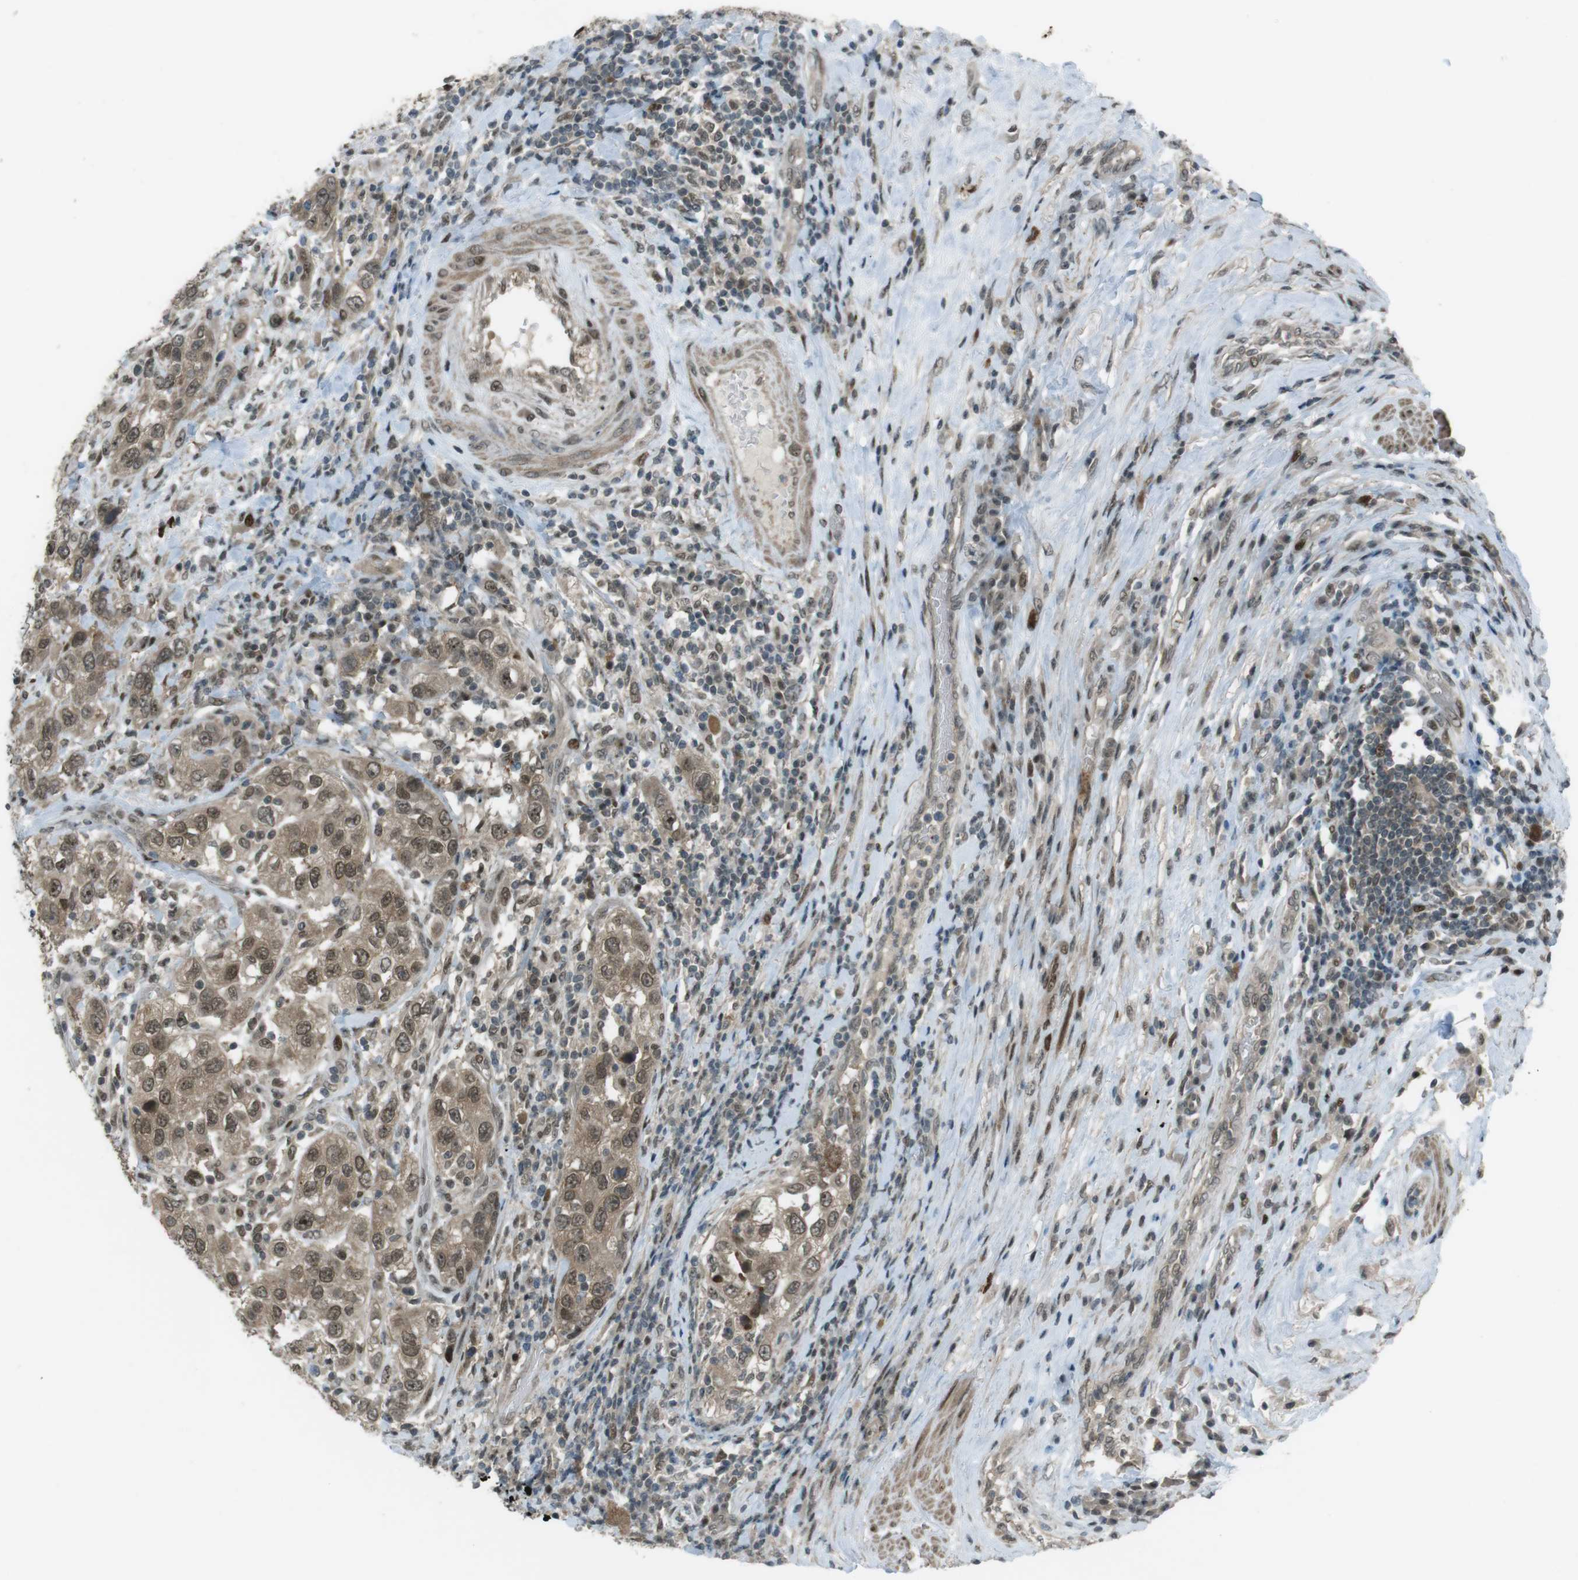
{"staining": {"intensity": "moderate", "quantity": ">75%", "location": "cytoplasmic/membranous,nuclear"}, "tissue": "urothelial cancer", "cell_type": "Tumor cells", "image_type": "cancer", "snomed": [{"axis": "morphology", "description": "Urothelial carcinoma, High grade"}, {"axis": "topography", "description": "Urinary bladder"}], "caption": "Moderate cytoplasmic/membranous and nuclear expression is appreciated in about >75% of tumor cells in urothelial carcinoma (high-grade).", "gene": "SLITRK5", "patient": {"sex": "female", "age": 80}}